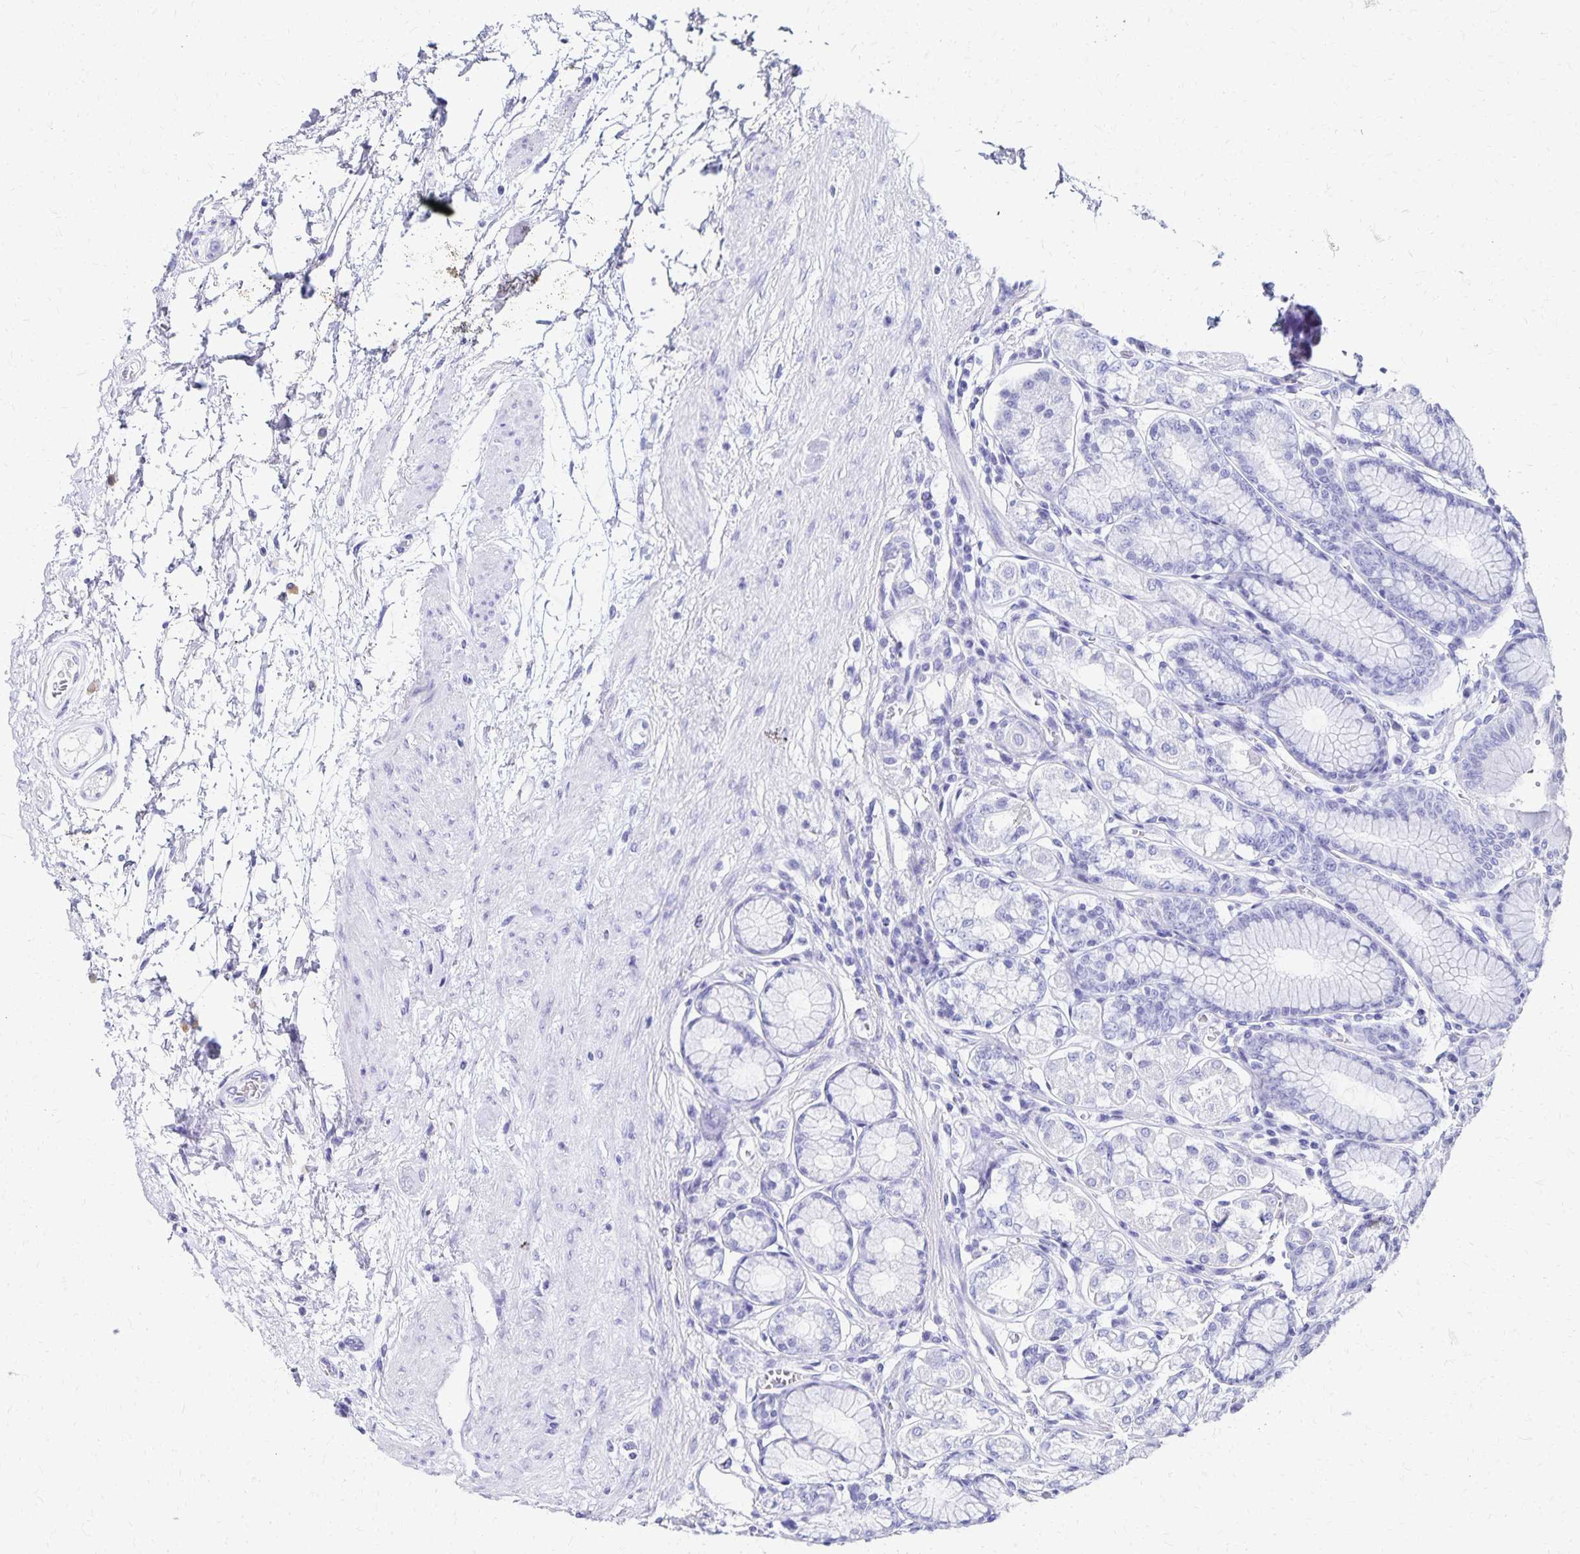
{"staining": {"intensity": "negative", "quantity": "none", "location": "none"}, "tissue": "stomach", "cell_type": "Glandular cells", "image_type": "normal", "snomed": [{"axis": "morphology", "description": "Normal tissue, NOS"}, {"axis": "topography", "description": "Stomach"}, {"axis": "topography", "description": "Stomach, lower"}], "caption": "High magnification brightfield microscopy of benign stomach stained with DAB (3,3'-diaminobenzidine) (brown) and counterstained with hematoxylin (blue): glandular cells show no significant staining. (DAB immunohistochemistry (IHC) with hematoxylin counter stain).", "gene": "DYNLT4", "patient": {"sex": "male", "age": 76}}